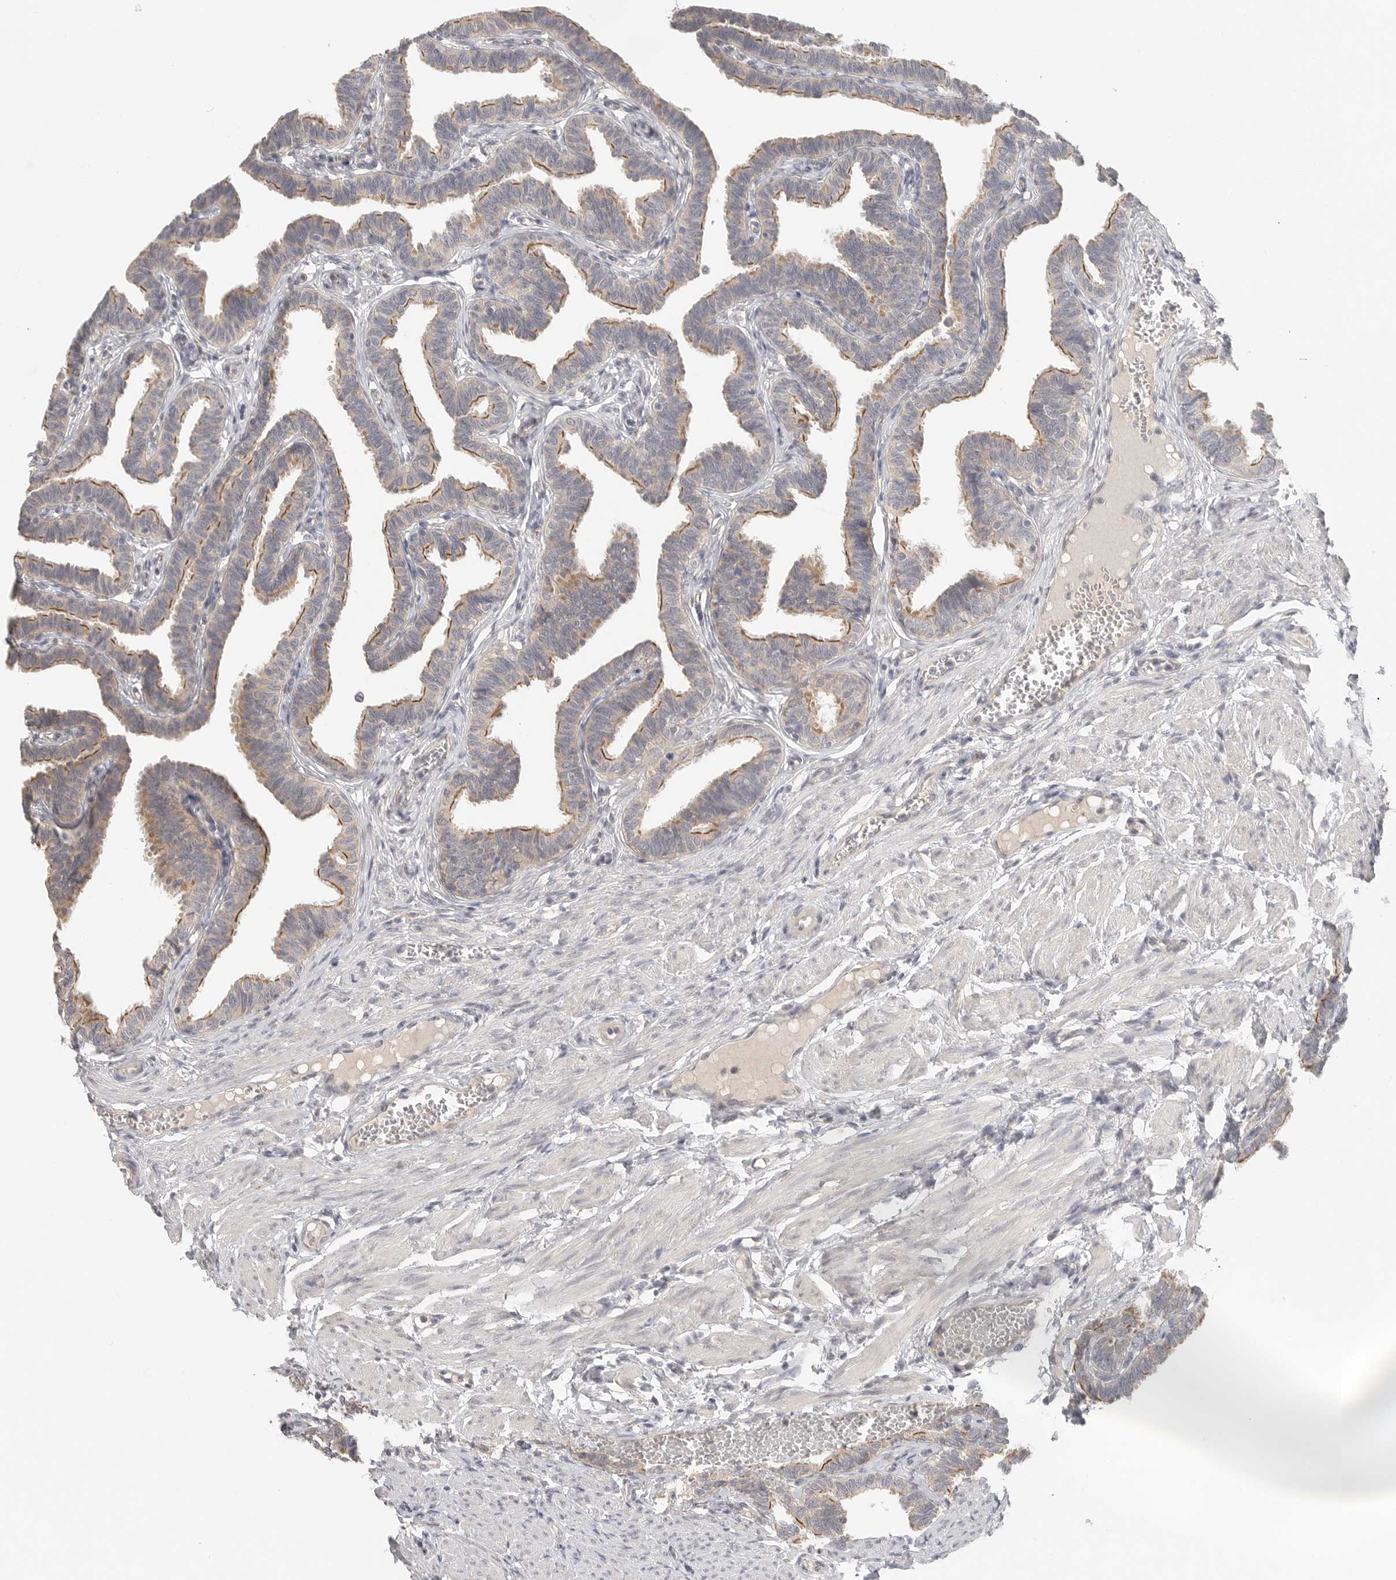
{"staining": {"intensity": "moderate", "quantity": "25%-75%", "location": "cytoplasmic/membranous"}, "tissue": "fallopian tube", "cell_type": "Glandular cells", "image_type": "normal", "snomed": [{"axis": "morphology", "description": "Normal tissue, NOS"}, {"axis": "topography", "description": "Fallopian tube"}, {"axis": "topography", "description": "Ovary"}], "caption": "IHC of unremarkable human fallopian tube exhibits medium levels of moderate cytoplasmic/membranous staining in approximately 25%-75% of glandular cells.", "gene": "HDAC6", "patient": {"sex": "female", "age": 23}}